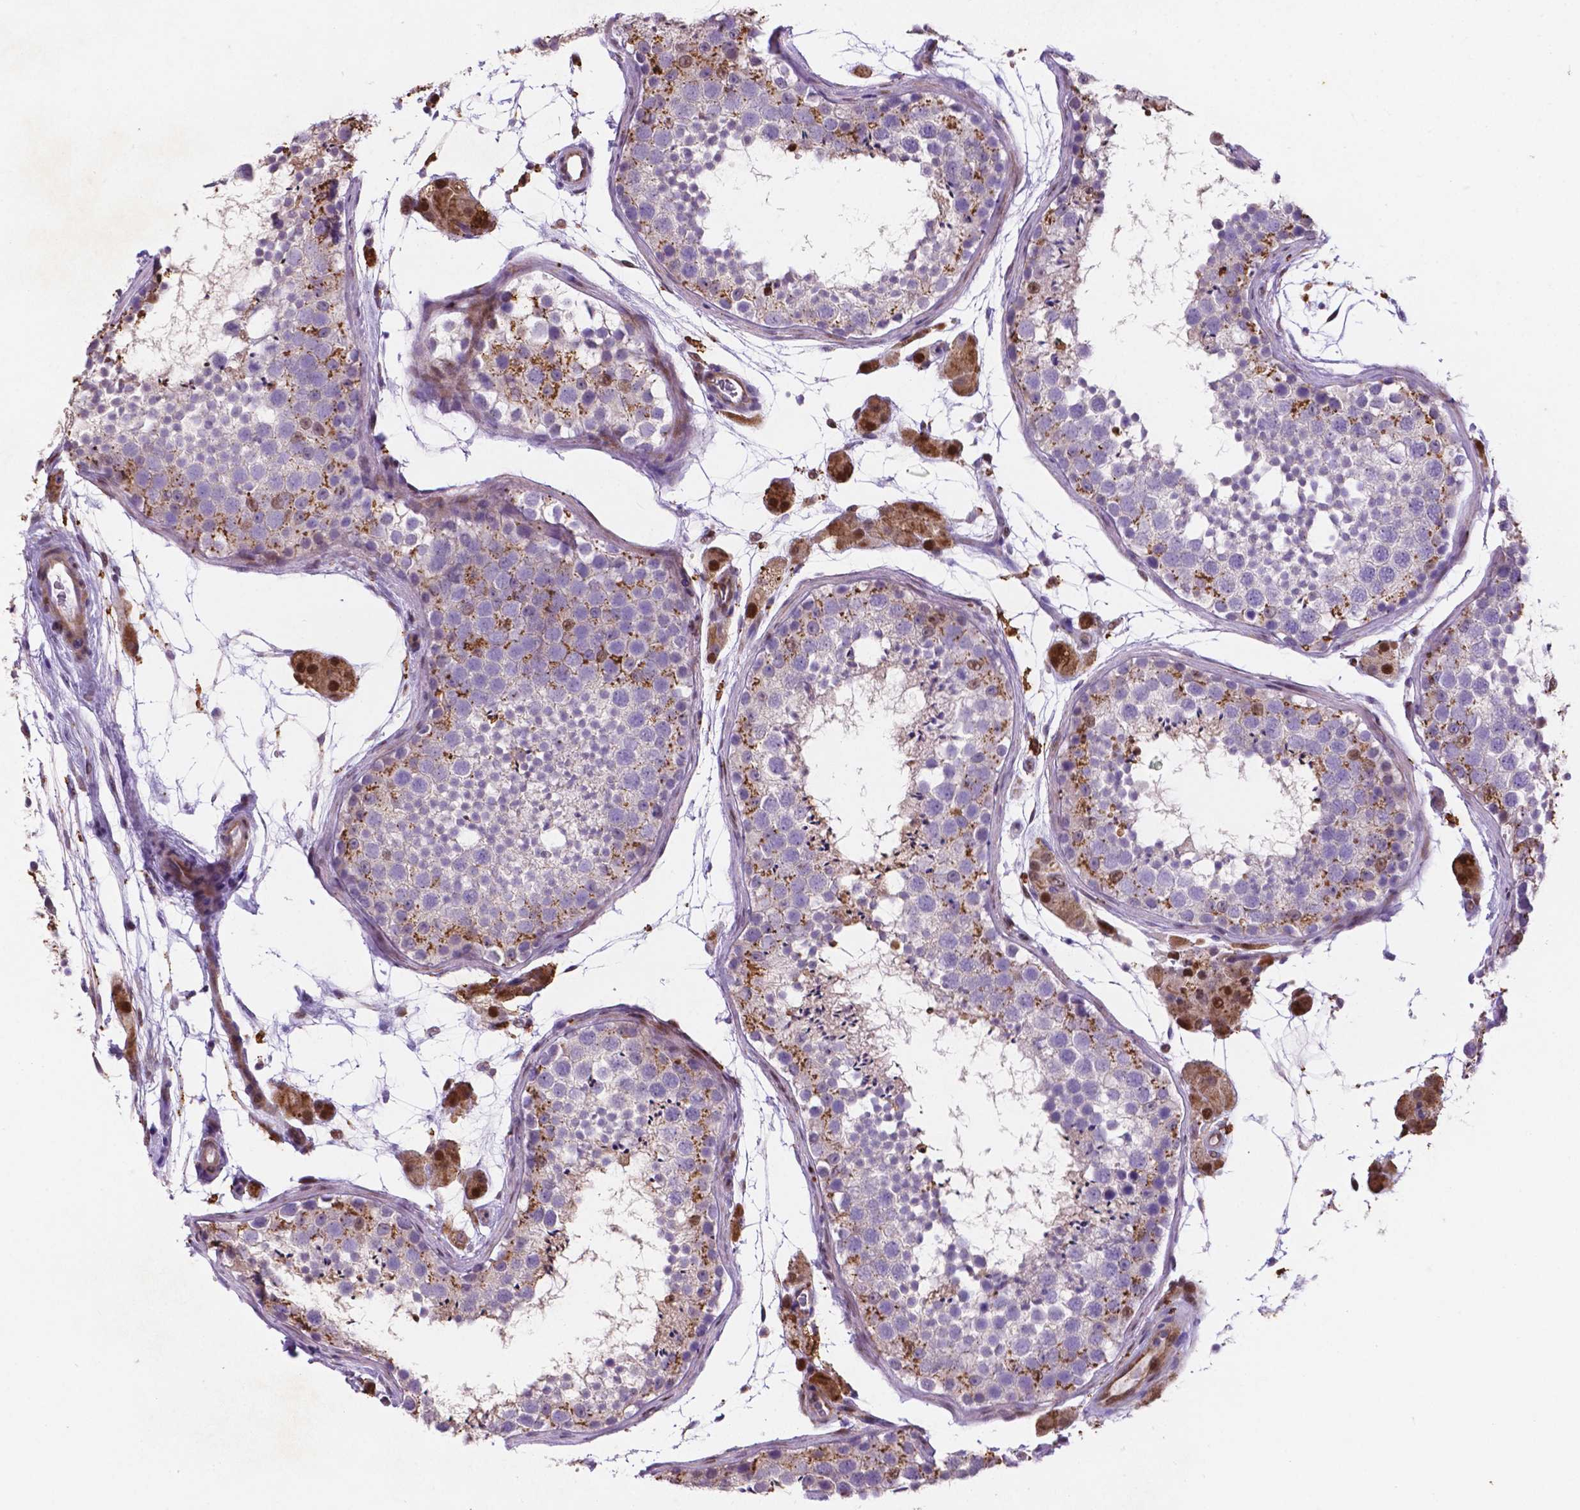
{"staining": {"intensity": "moderate", "quantity": "<25%", "location": "cytoplasmic/membranous,nuclear"}, "tissue": "testis", "cell_type": "Cells in seminiferous ducts", "image_type": "normal", "snomed": [{"axis": "morphology", "description": "Normal tissue, NOS"}, {"axis": "topography", "description": "Testis"}], "caption": "This is an image of IHC staining of benign testis, which shows moderate staining in the cytoplasmic/membranous,nuclear of cells in seminiferous ducts.", "gene": "TM4SF20", "patient": {"sex": "male", "age": 41}}